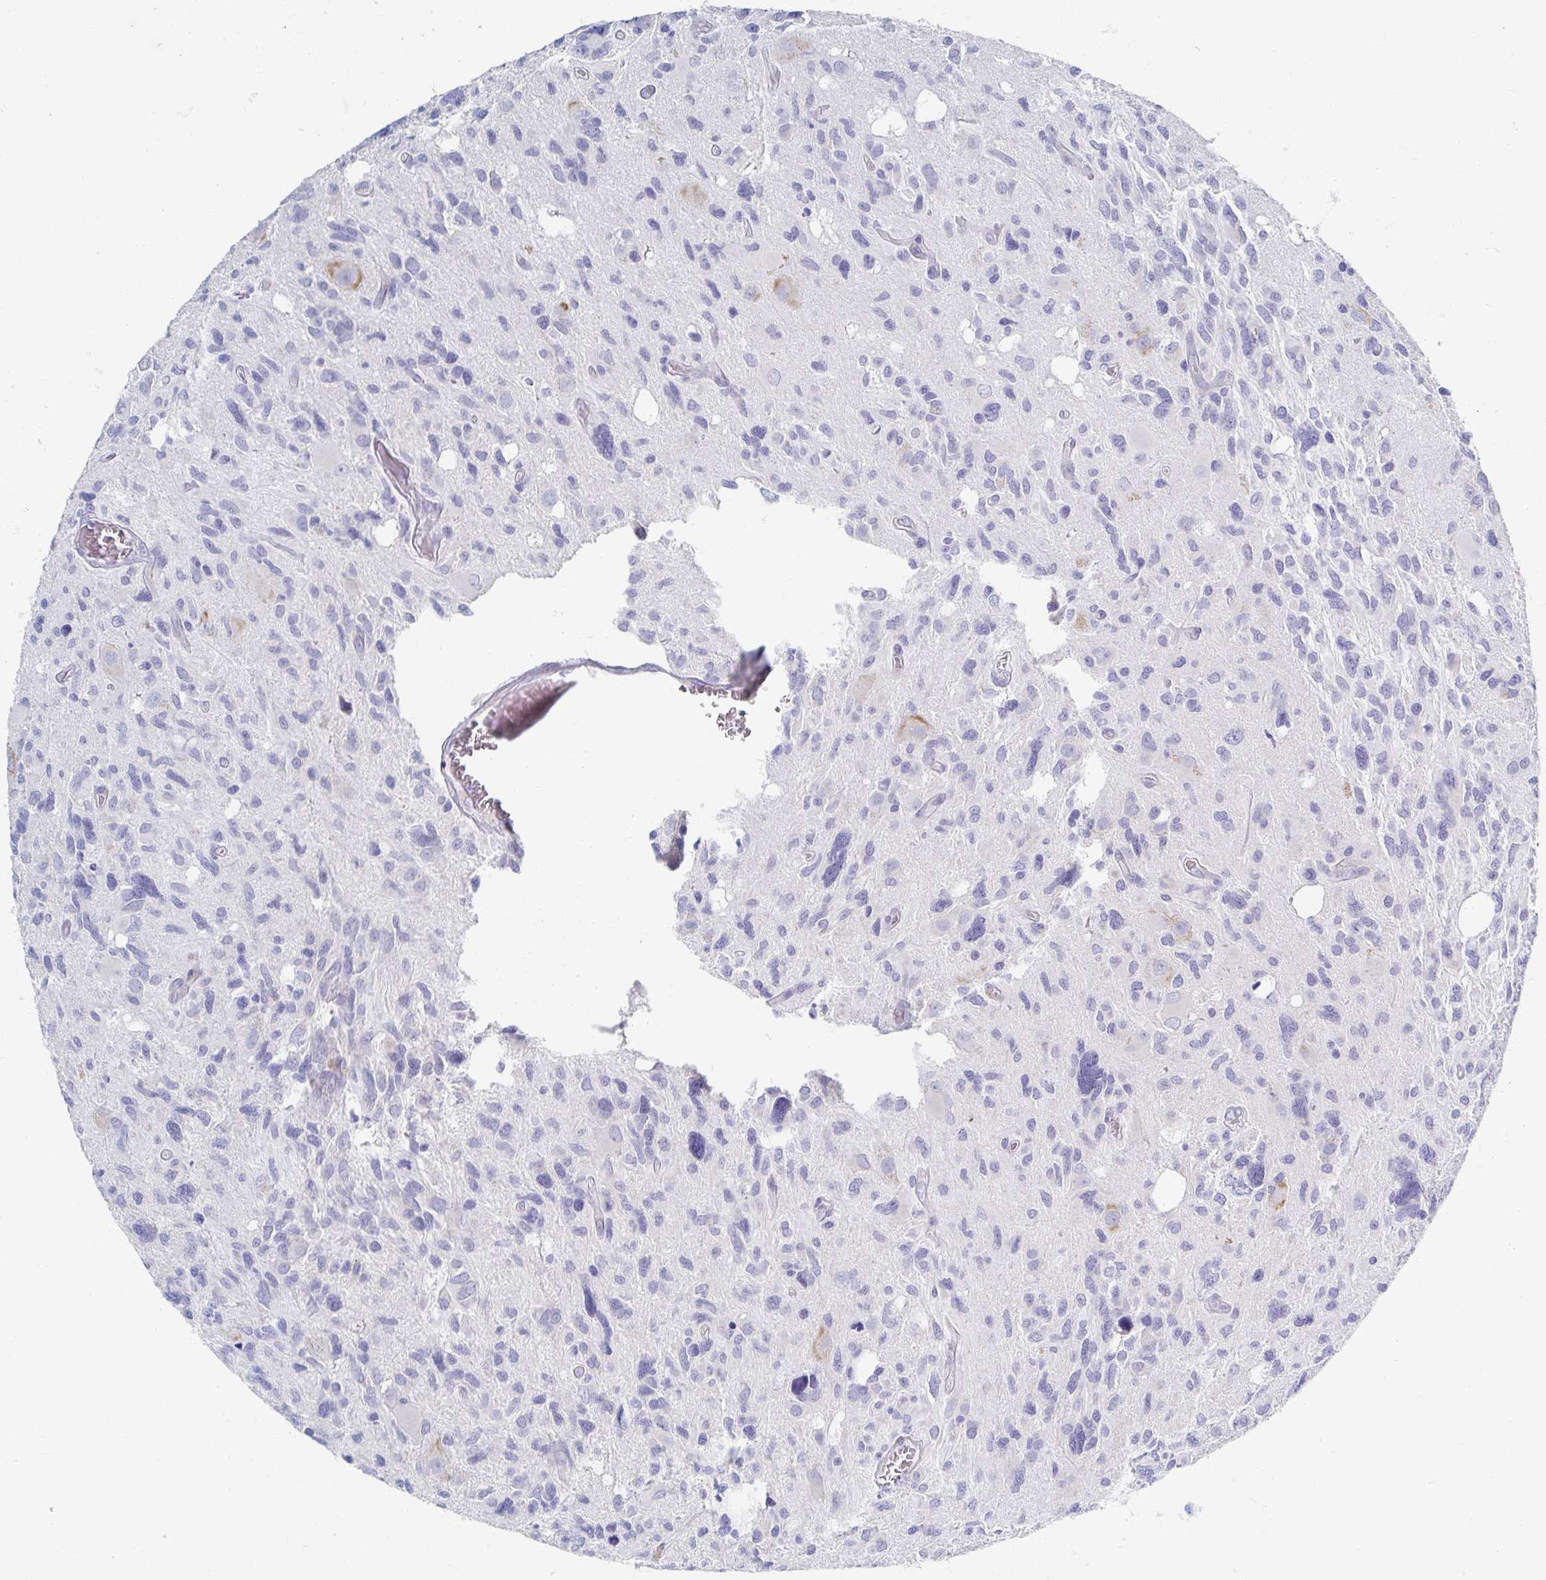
{"staining": {"intensity": "negative", "quantity": "none", "location": "none"}, "tissue": "glioma", "cell_type": "Tumor cells", "image_type": "cancer", "snomed": [{"axis": "morphology", "description": "Glioma, malignant, High grade"}, {"axis": "topography", "description": "Brain"}], "caption": "Immunohistochemistry photomicrograph of malignant glioma (high-grade) stained for a protein (brown), which displays no expression in tumor cells.", "gene": "MYLK2", "patient": {"sex": "male", "age": 49}}